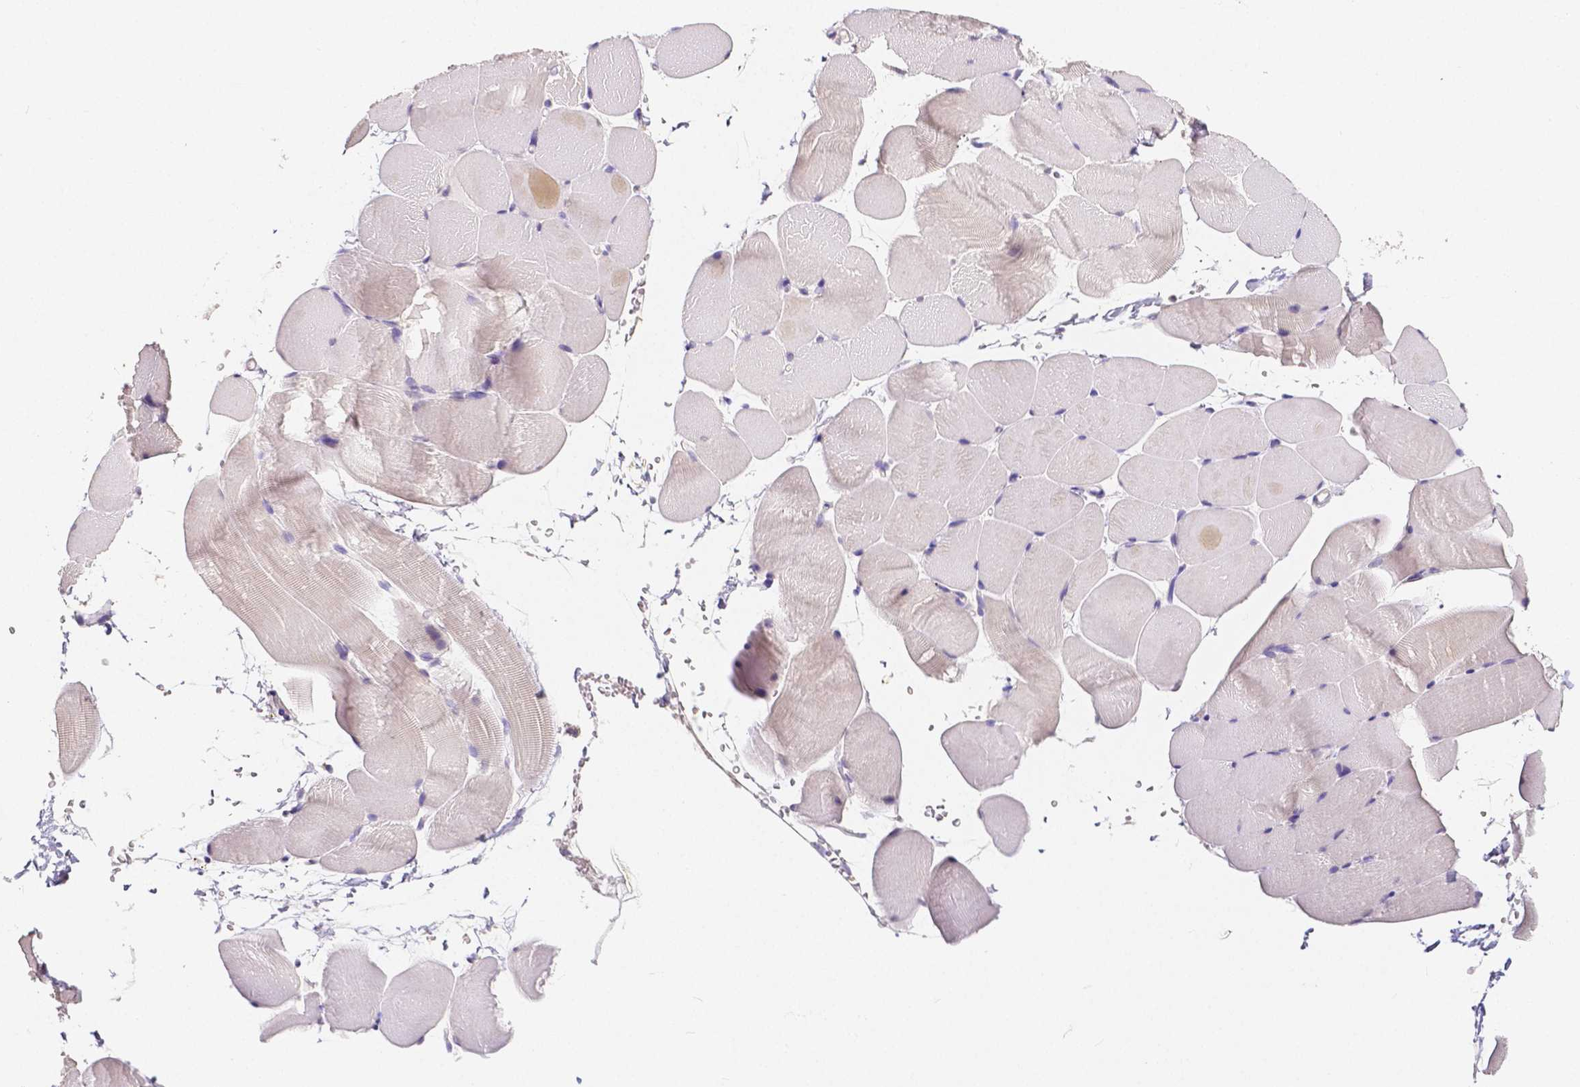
{"staining": {"intensity": "negative", "quantity": "none", "location": "none"}, "tissue": "skeletal muscle", "cell_type": "Myocytes", "image_type": "normal", "snomed": [{"axis": "morphology", "description": "Normal tissue, NOS"}, {"axis": "topography", "description": "Skeletal muscle"}], "caption": "High power microscopy image of an IHC image of benign skeletal muscle, revealing no significant positivity in myocytes. (DAB (3,3'-diaminobenzidine) immunohistochemistry (IHC) visualized using brightfield microscopy, high magnification).", "gene": "ACP5", "patient": {"sex": "female", "age": 37}}